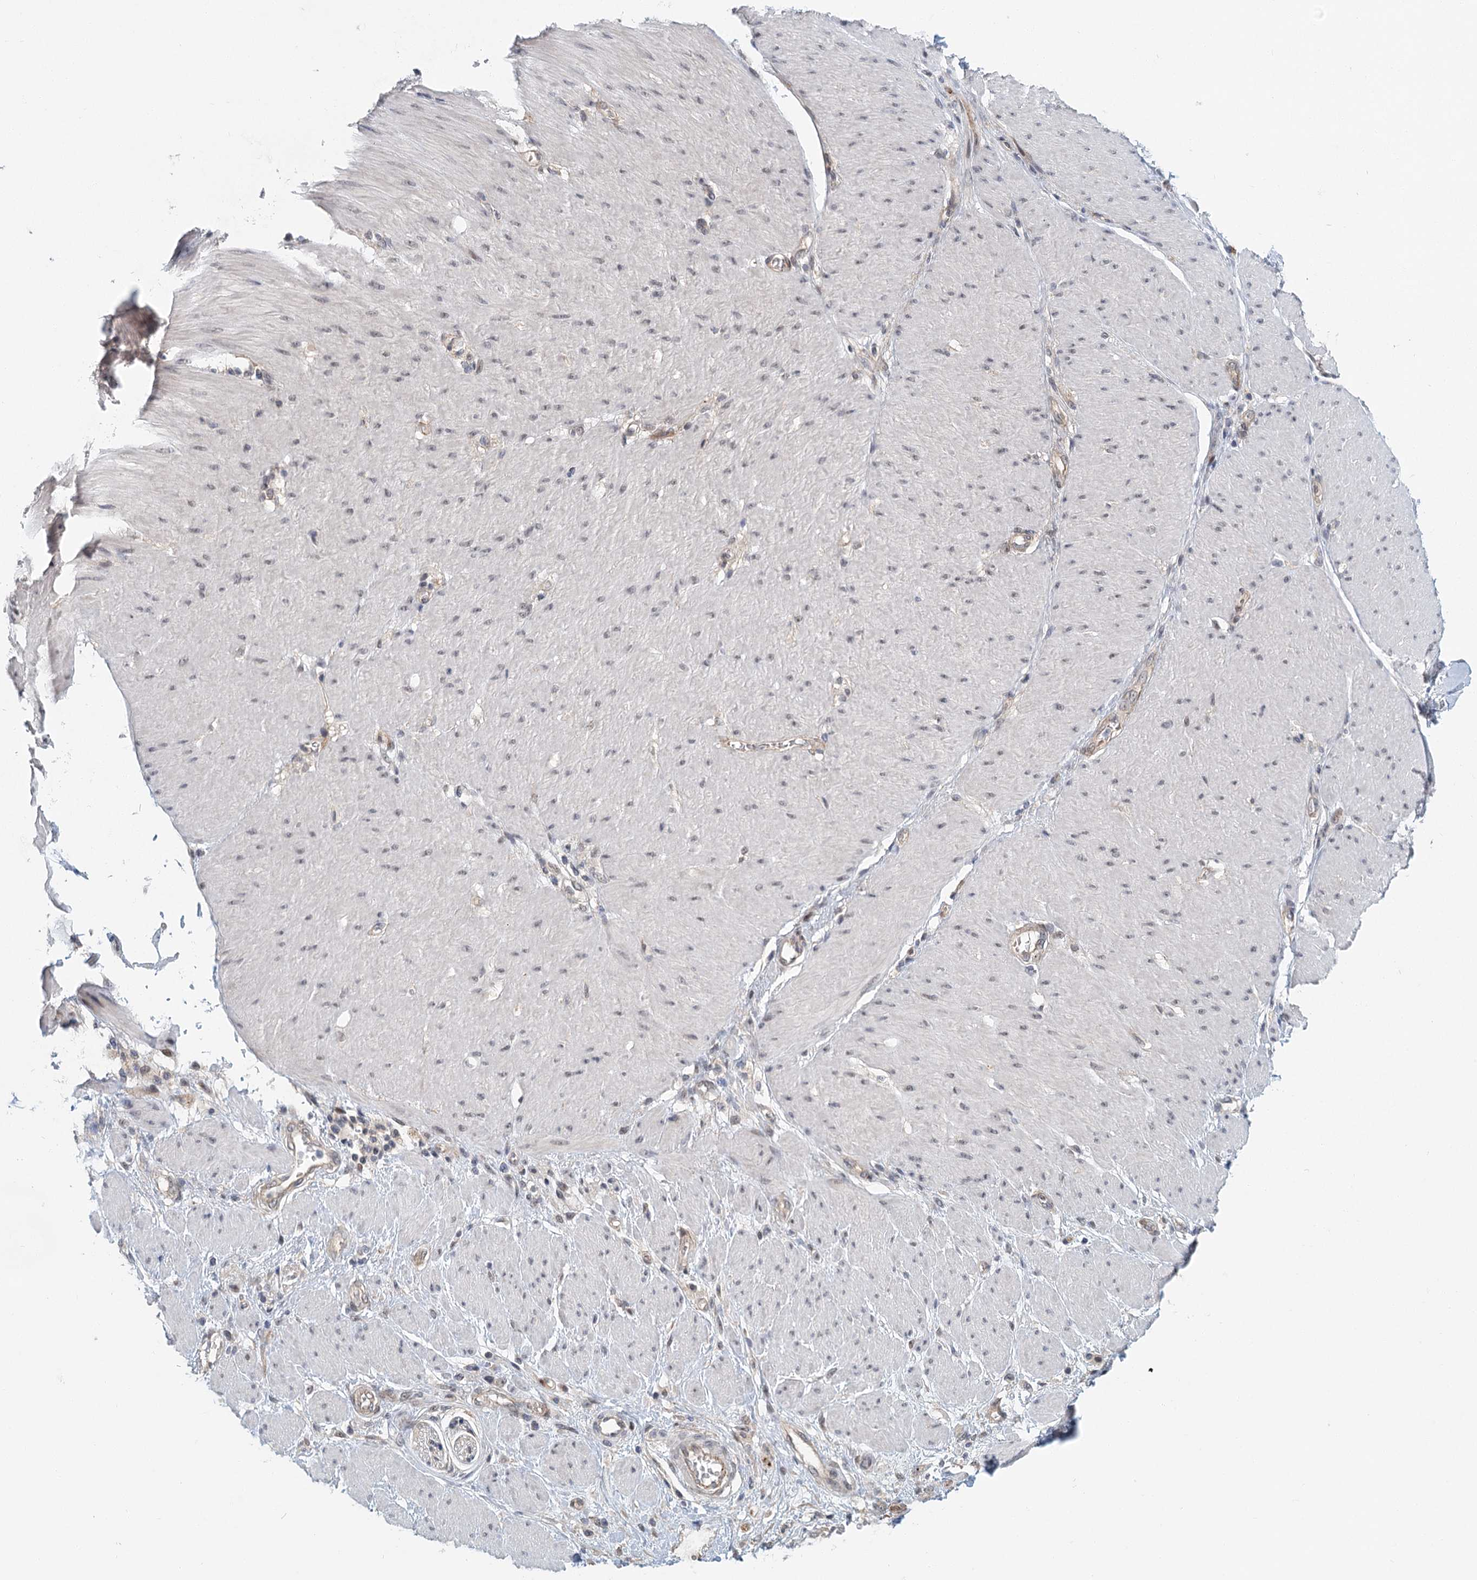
{"staining": {"intensity": "weak", "quantity": "25%-75%", "location": "nuclear"}, "tissue": "stomach cancer", "cell_type": "Tumor cells", "image_type": "cancer", "snomed": [{"axis": "morphology", "description": "Normal tissue, NOS"}, {"axis": "morphology", "description": "Adenocarcinoma, NOS"}, {"axis": "topography", "description": "Stomach, upper"}, {"axis": "topography", "description": "Stomach"}], "caption": "Immunohistochemistry (IHC) photomicrograph of neoplastic tissue: human adenocarcinoma (stomach) stained using IHC demonstrates low levels of weak protein expression localized specifically in the nuclear of tumor cells, appearing as a nuclear brown color.", "gene": "TAS2R42", "patient": {"sex": "female", "age": 65}}